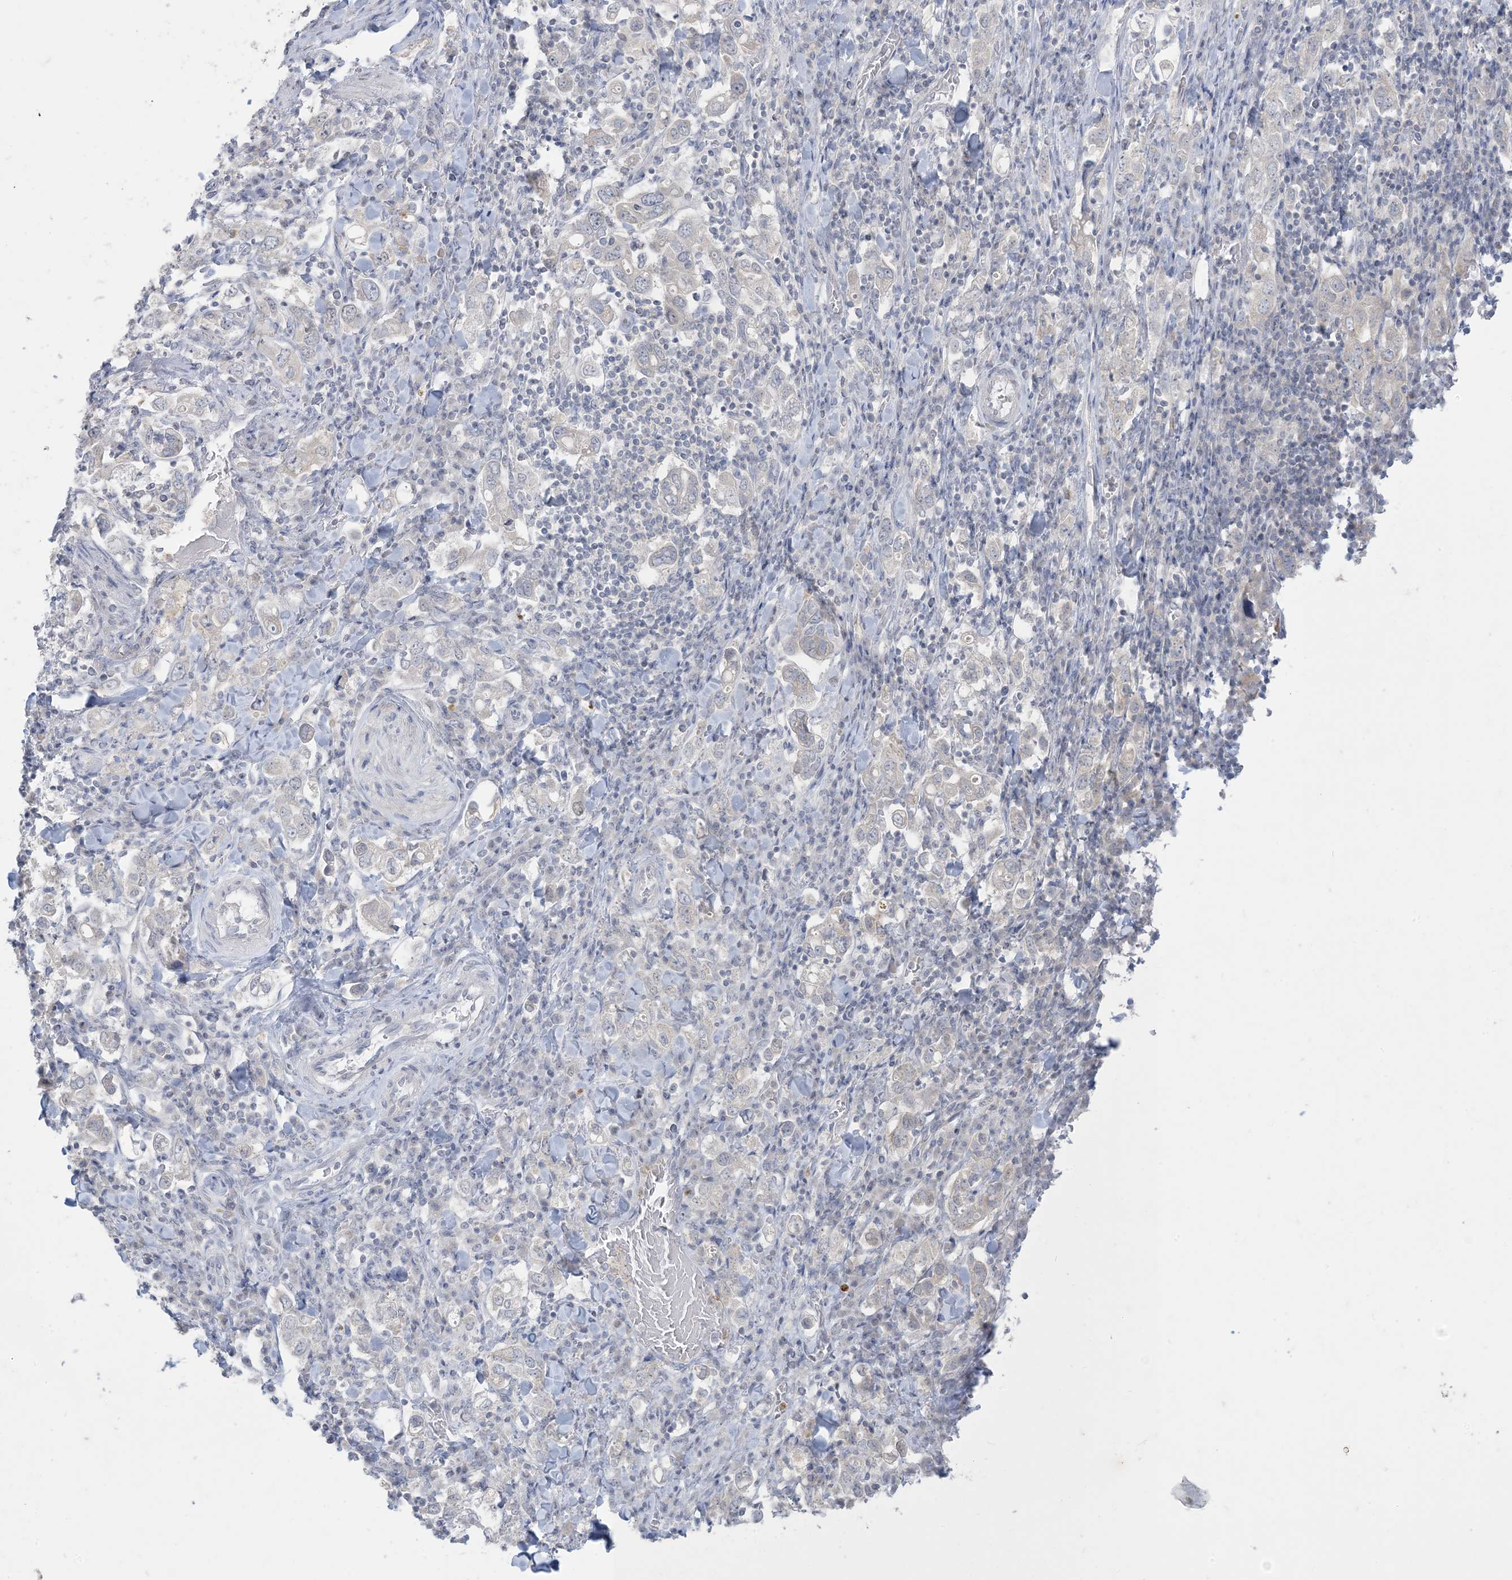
{"staining": {"intensity": "negative", "quantity": "none", "location": "none"}, "tissue": "stomach cancer", "cell_type": "Tumor cells", "image_type": "cancer", "snomed": [{"axis": "morphology", "description": "Adenocarcinoma, NOS"}, {"axis": "topography", "description": "Stomach, upper"}], "caption": "Micrograph shows no protein positivity in tumor cells of stomach cancer (adenocarcinoma) tissue.", "gene": "KIF3A", "patient": {"sex": "male", "age": 62}}